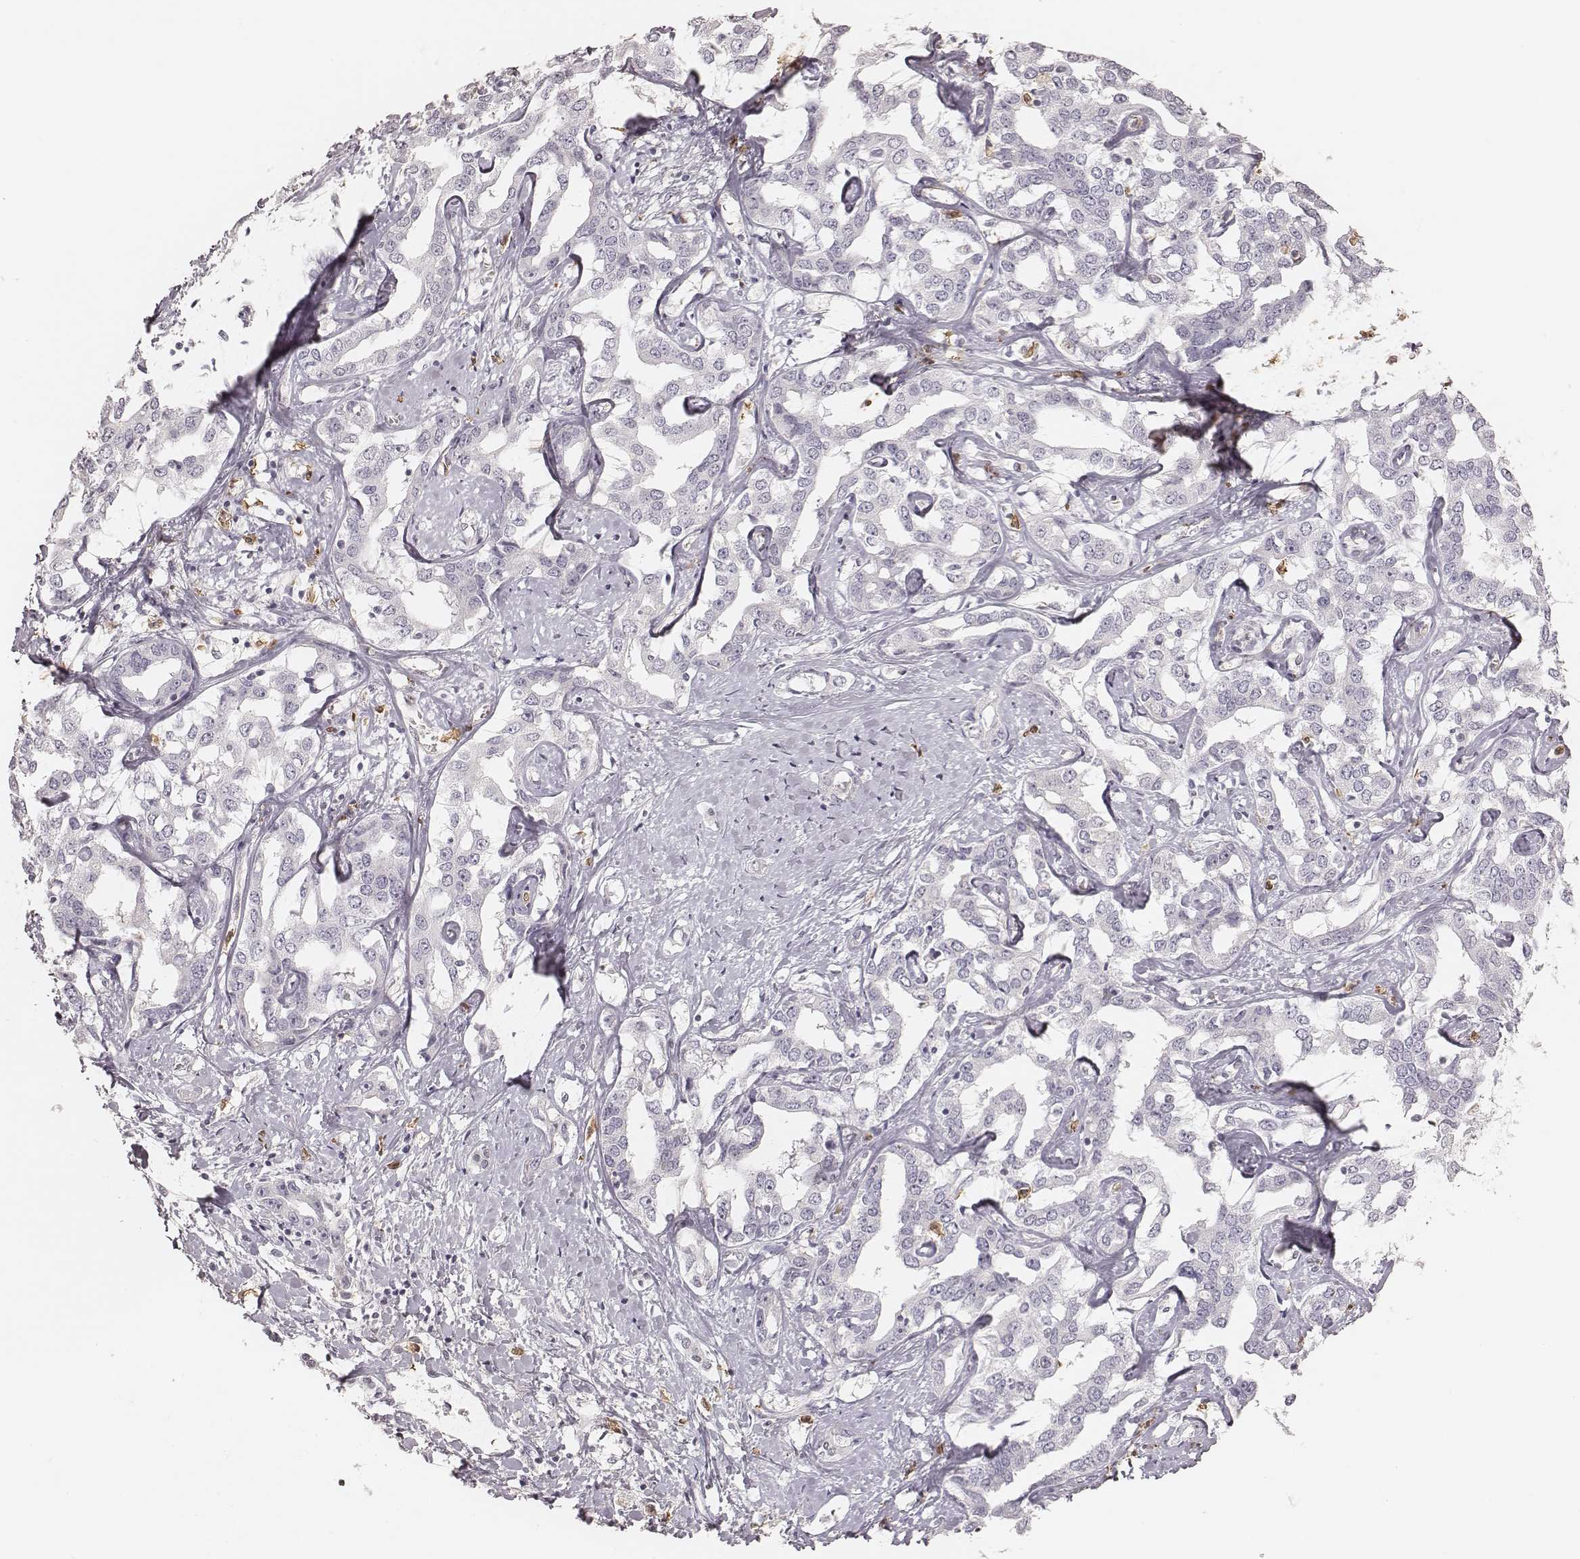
{"staining": {"intensity": "negative", "quantity": "none", "location": "none"}, "tissue": "liver cancer", "cell_type": "Tumor cells", "image_type": "cancer", "snomed": [{"axis": "morphology", "description": "Cholangiocarcinoma"}, {"axis": "topography", "description": "Liver"}], "caption": "High magnification brightfield microscopy of liver cholangiocarcinoma stained with DAB (3,3'-diaminobenzidine) (brown) and counterstained with hematoxylin (blue): tumor cells show no significant staining.", "gene": "KITLG", "patient": {"sex": "male", "age": 59}}